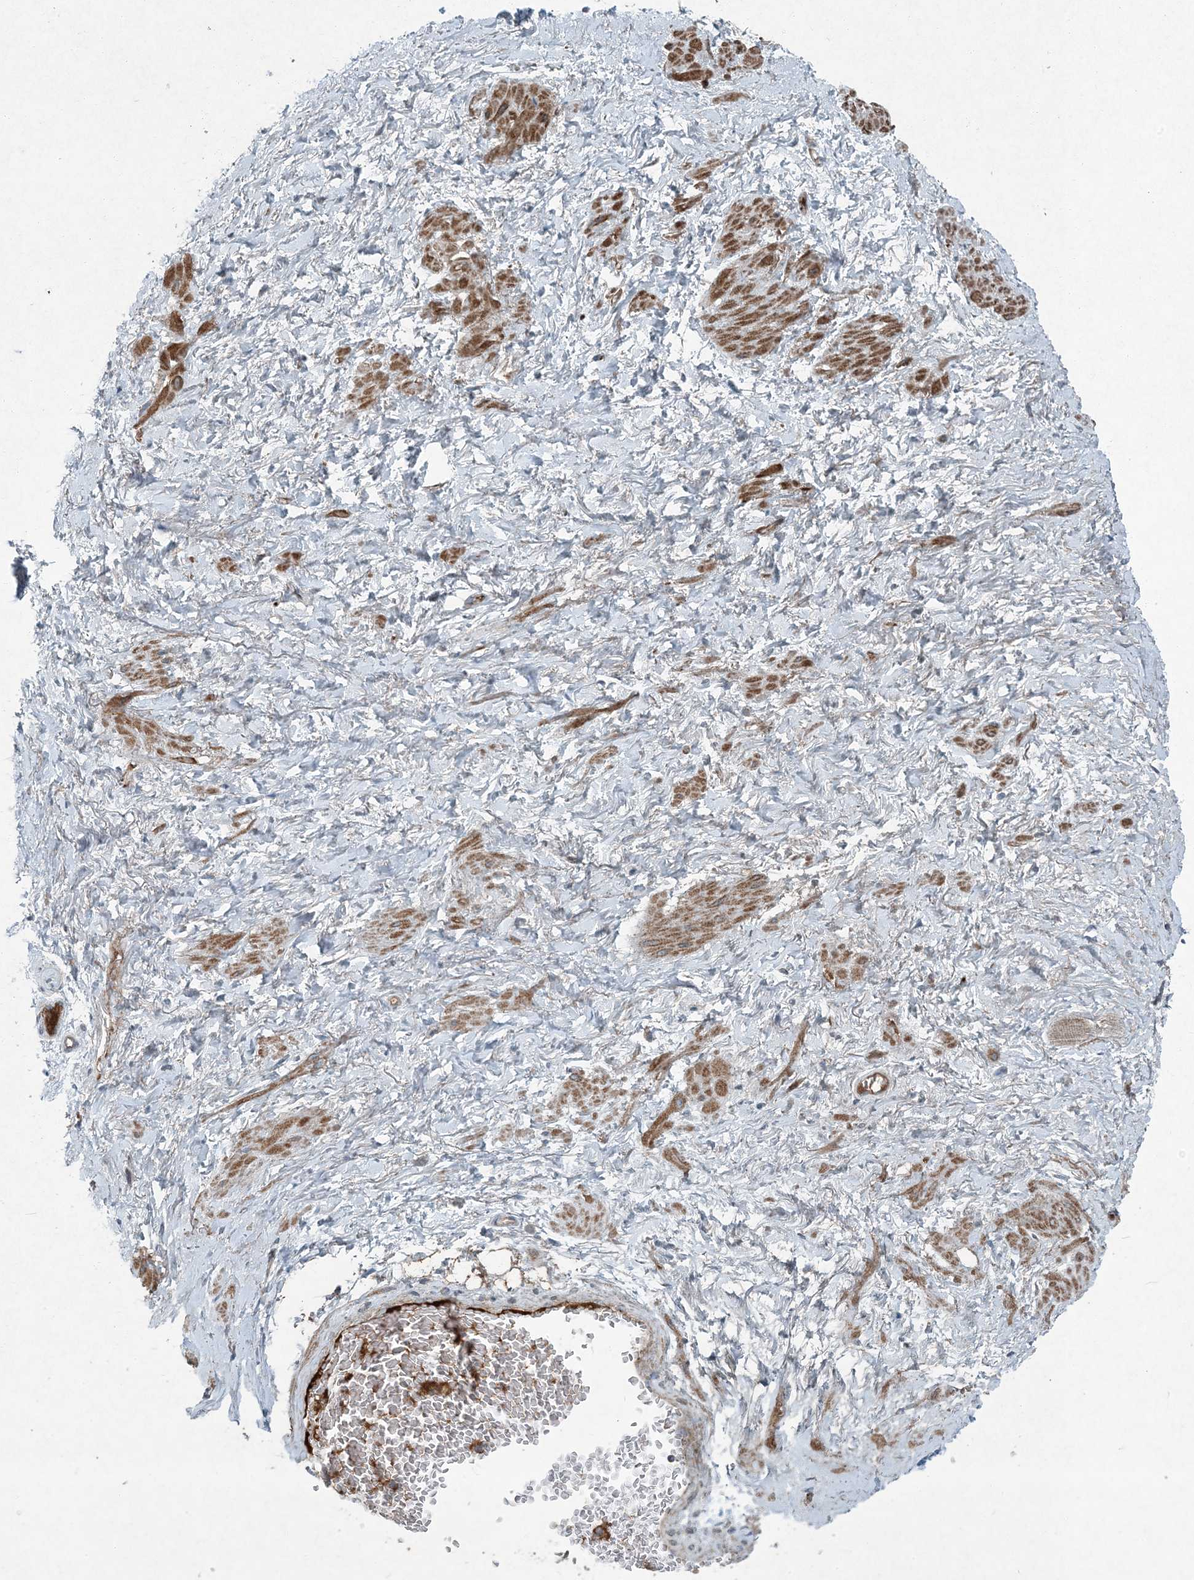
{"staining": {"intensity": "moderate", "quantity": "25%-75%", "location": "cytoplasmic/membranous"}, "tissue": "adipose tissue", "cell_type": "Adipocytes", "image_type": "normal", "snomed": [{"axis": "morphology", "description": "Normal tissue, NOS"}, {"axis": "morphology", "description": "Adenocarcinoma, Low grade"}, {"axis": "topography", "description": "Prostate"}, {"axis": "topography", "description": "Peripheral nerve tissue"}], "caption": "Immunohistochemical staining of benign adipose tissue displays 25%-75% levels of moderate cytoplasmic/membranous protein expression in approximately 25%-75% of adipocytes. The protein is shown in brown color, while the nuclei are stained blue.", "gene": "APOM", "patient": {"sex": "male", "age": 63}}